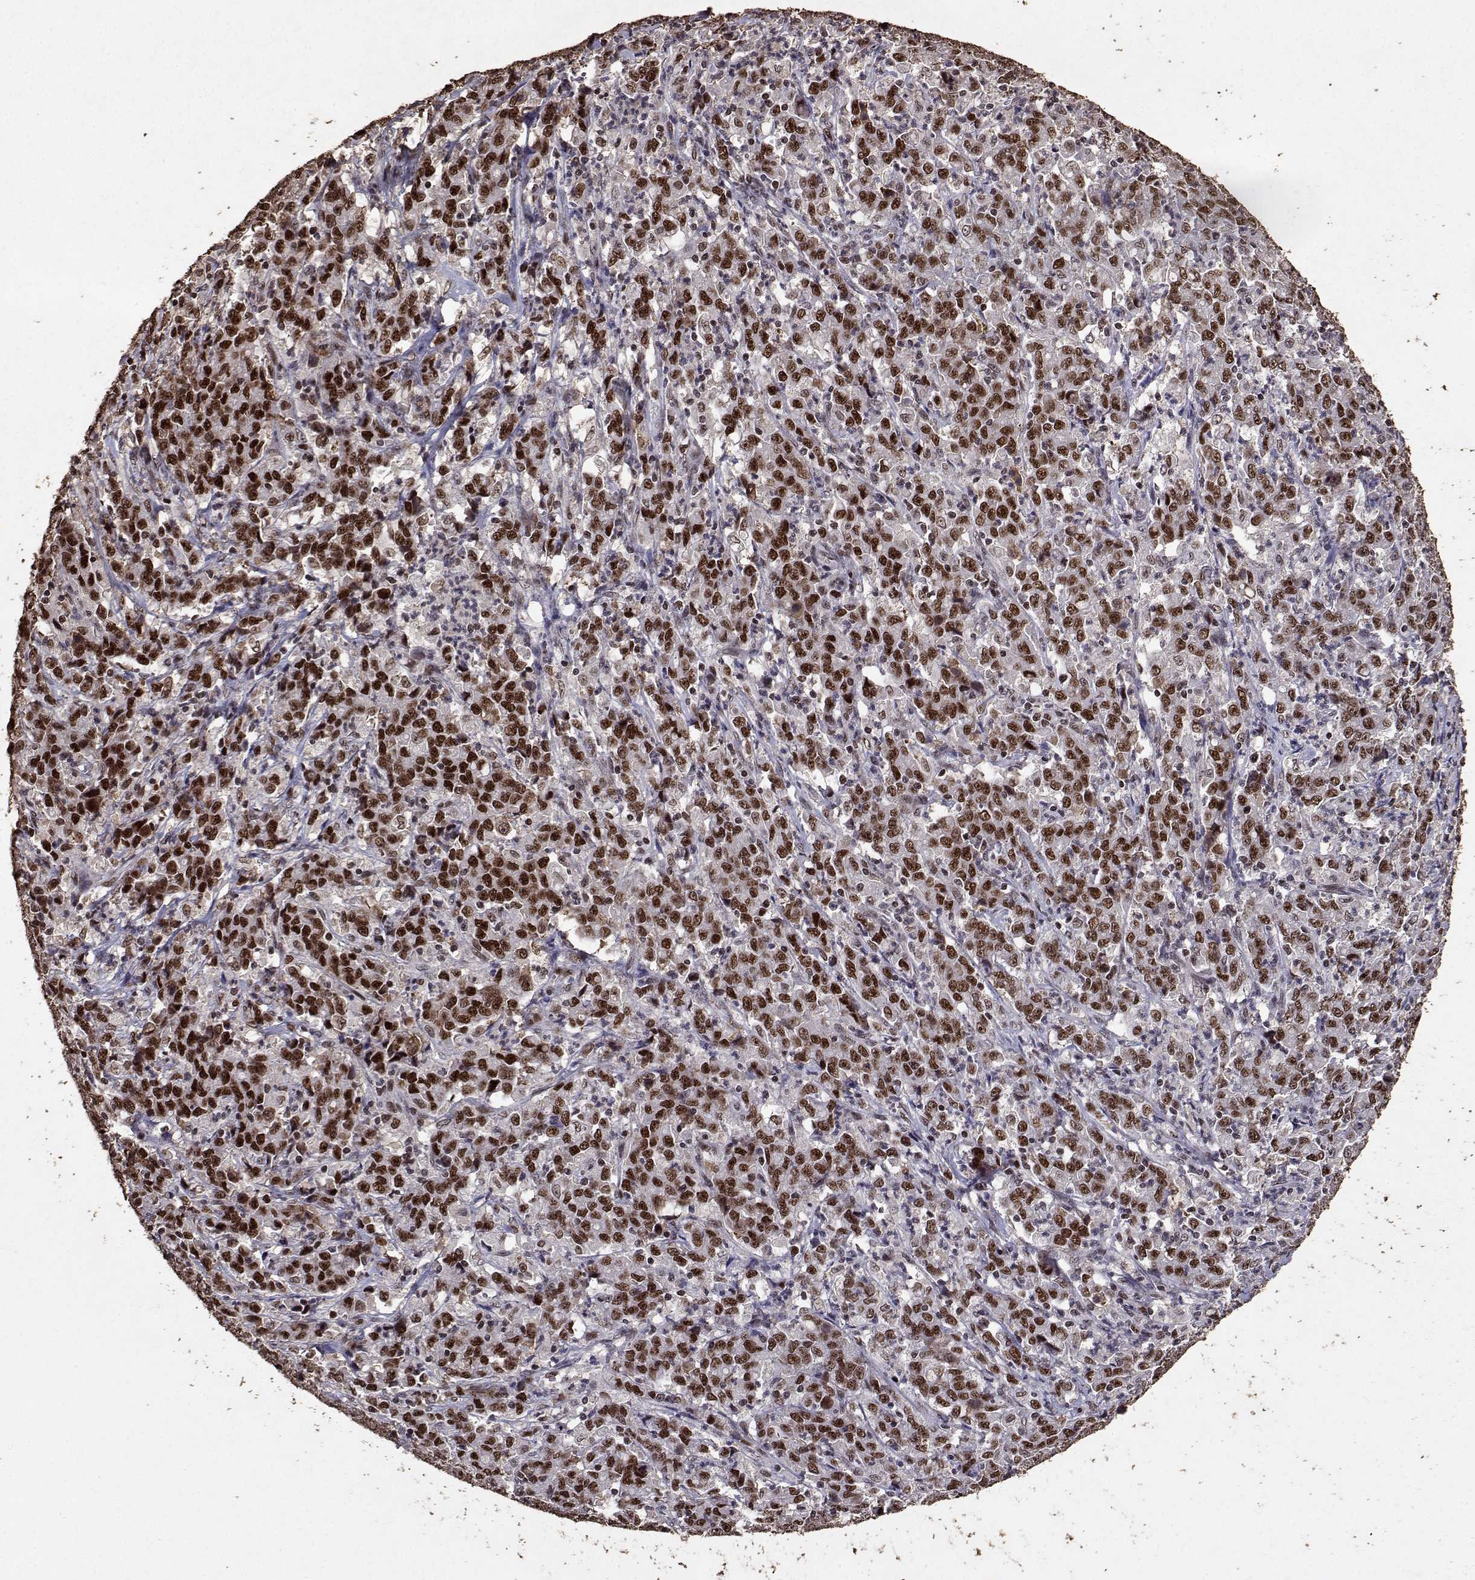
{"staining": {"intensity": "strong", "quantity": ">75%", "location": "nuclear"}, "tissue": "stomach cancer", "cell_type": "Tumor cells", "image_type": "cancer", "snomed": [{"axis": "morphology", "description": "Adenocarcinoma, NOS"}, {"axis": "topography", "description": "Stomach, lower"}], "caption": "Stomach cancer stained with DAB immunohistochemistry (IHC) exhibits high levels of strong nuclear staining in about >75% of tumor cells.", "gene": "TOE1", "patient": {"sex": "female", "age": 71}}